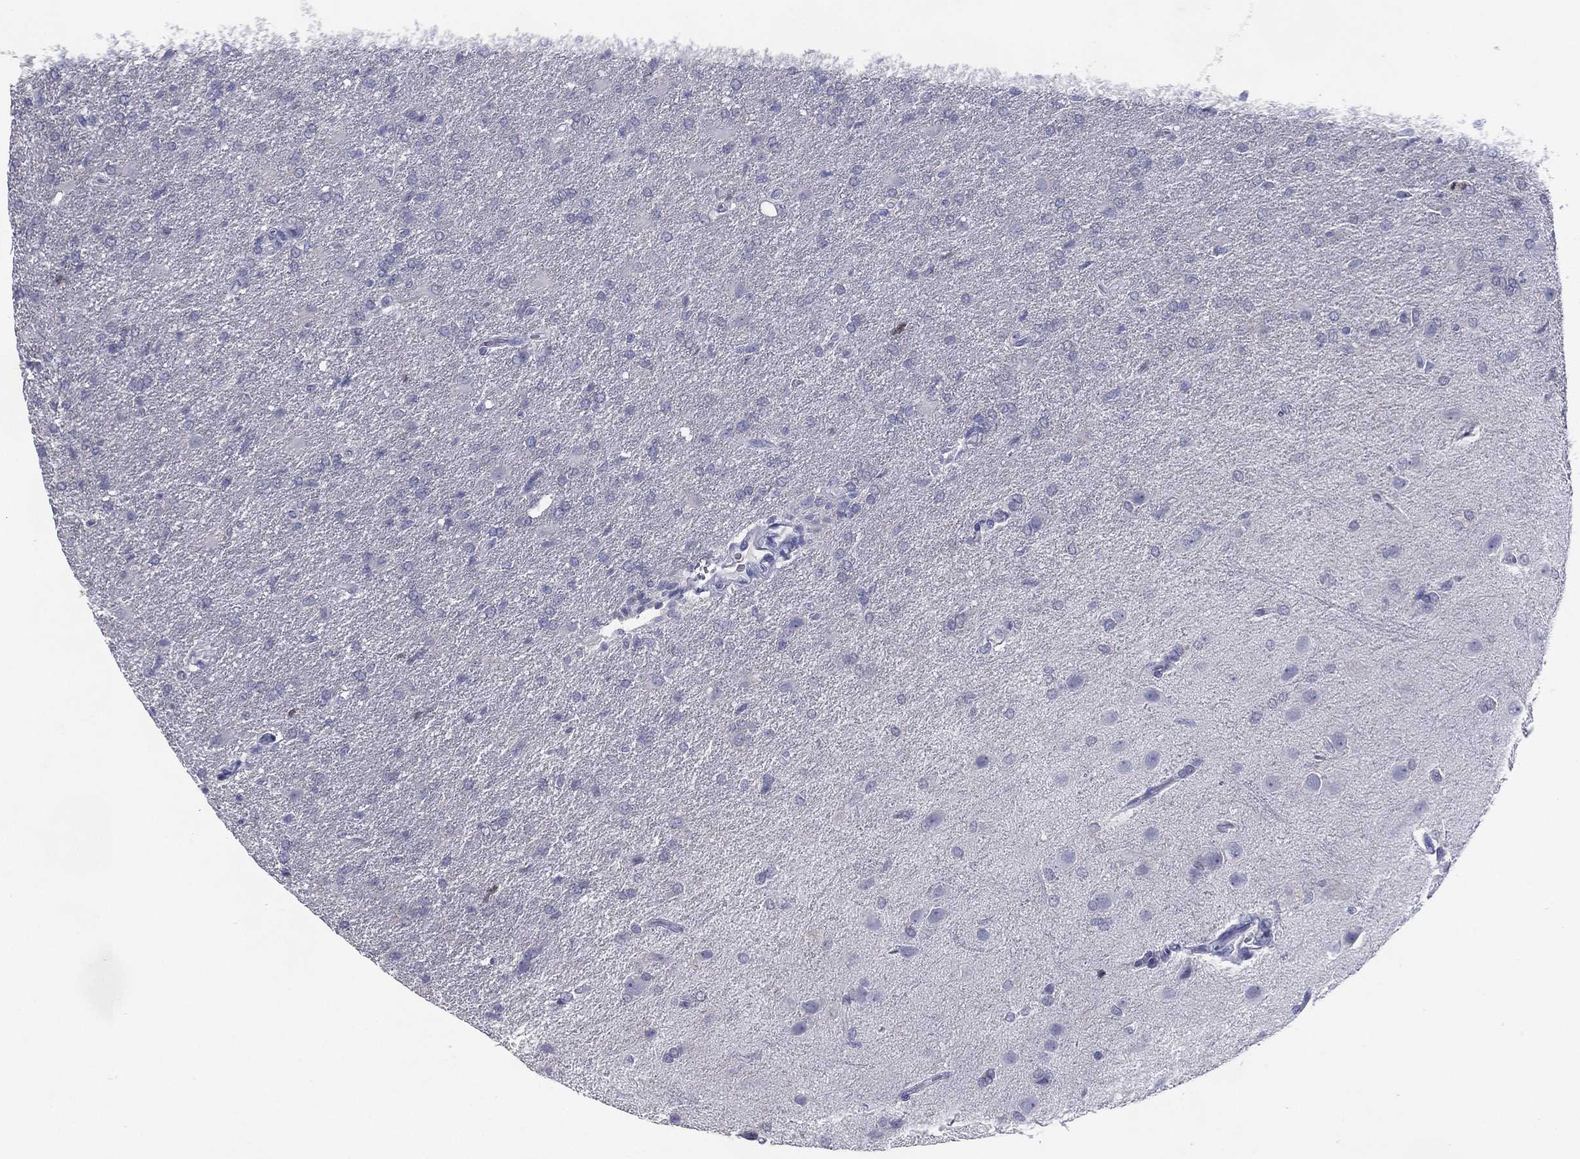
{"staining": {"intensity": "negative", "quantity": "none", "location": "none"}, "tissue": "glioma", "cell_type": "Tumor cells", "image_type": "cancer", "snomed": [{"axis": "morphology", "description": "Glioma, malignant, High grade"}, {"axis": "topography", "description": "Brain"}], "caption": "There is no significant staining in tumor cells of glioma.", "gene": "KIF2C", "patient": {"sex": "male", "age": 68}}